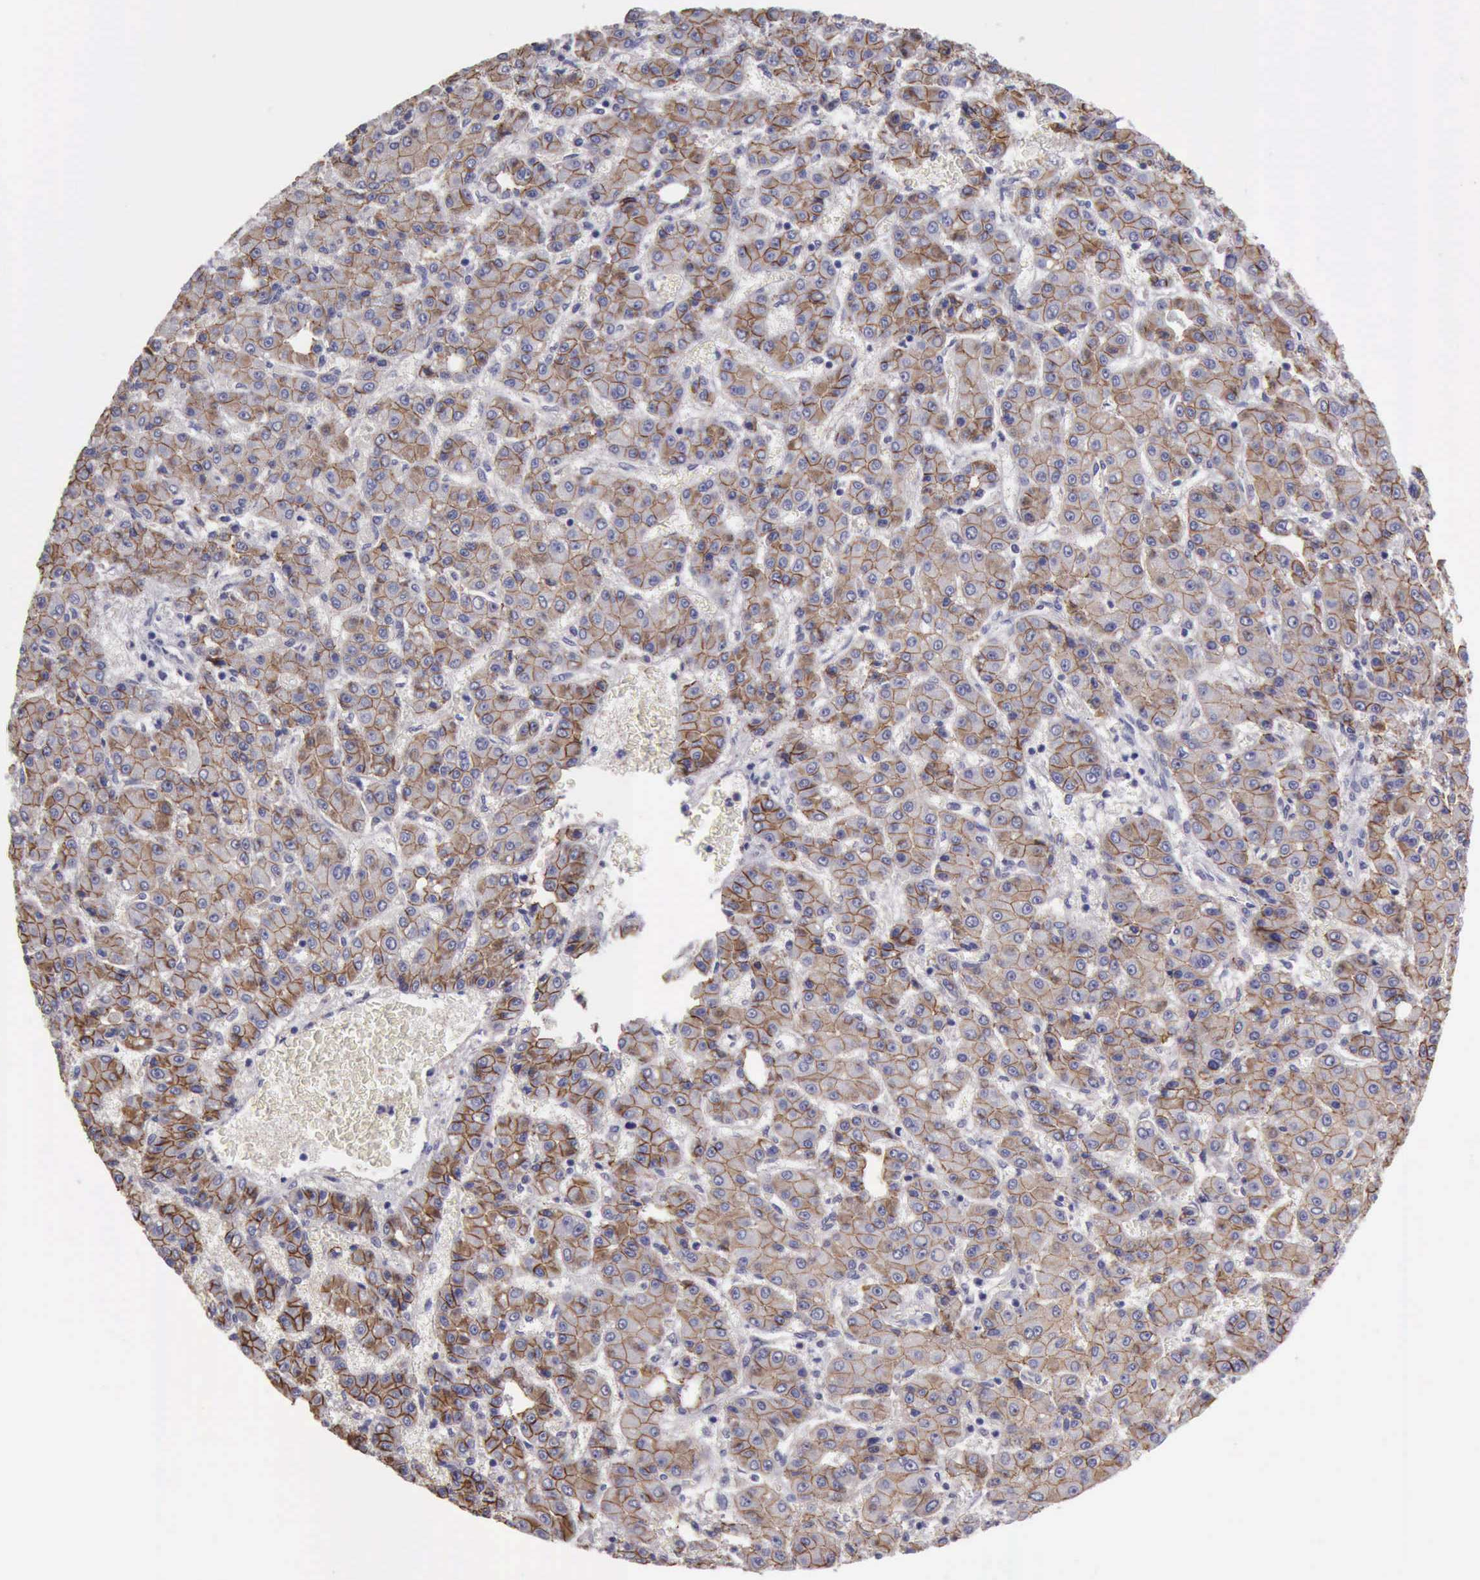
{"staining": {"intensity": "moderate", "quantity": ">75%", "location": "cytoplasmic/membranous"}, "tissue": "liver cancer", "cell_type": "Tumor cells", "image_type": "cancer", "snomed": [{"axis": "morphology", "description": "Carcinoma, Hepatocellular, NOS"}, {"axis": "topography", "description": "Liver"}], "caption": "Protein expression analysis of human liver cancer (hepatocellular carcinoma) reveals moderate cytoplasmic/membranous positivity in approximately >75% of tumor cells.", "gene": "KCND1", "patient": {"sex": "male", "age": 69}}